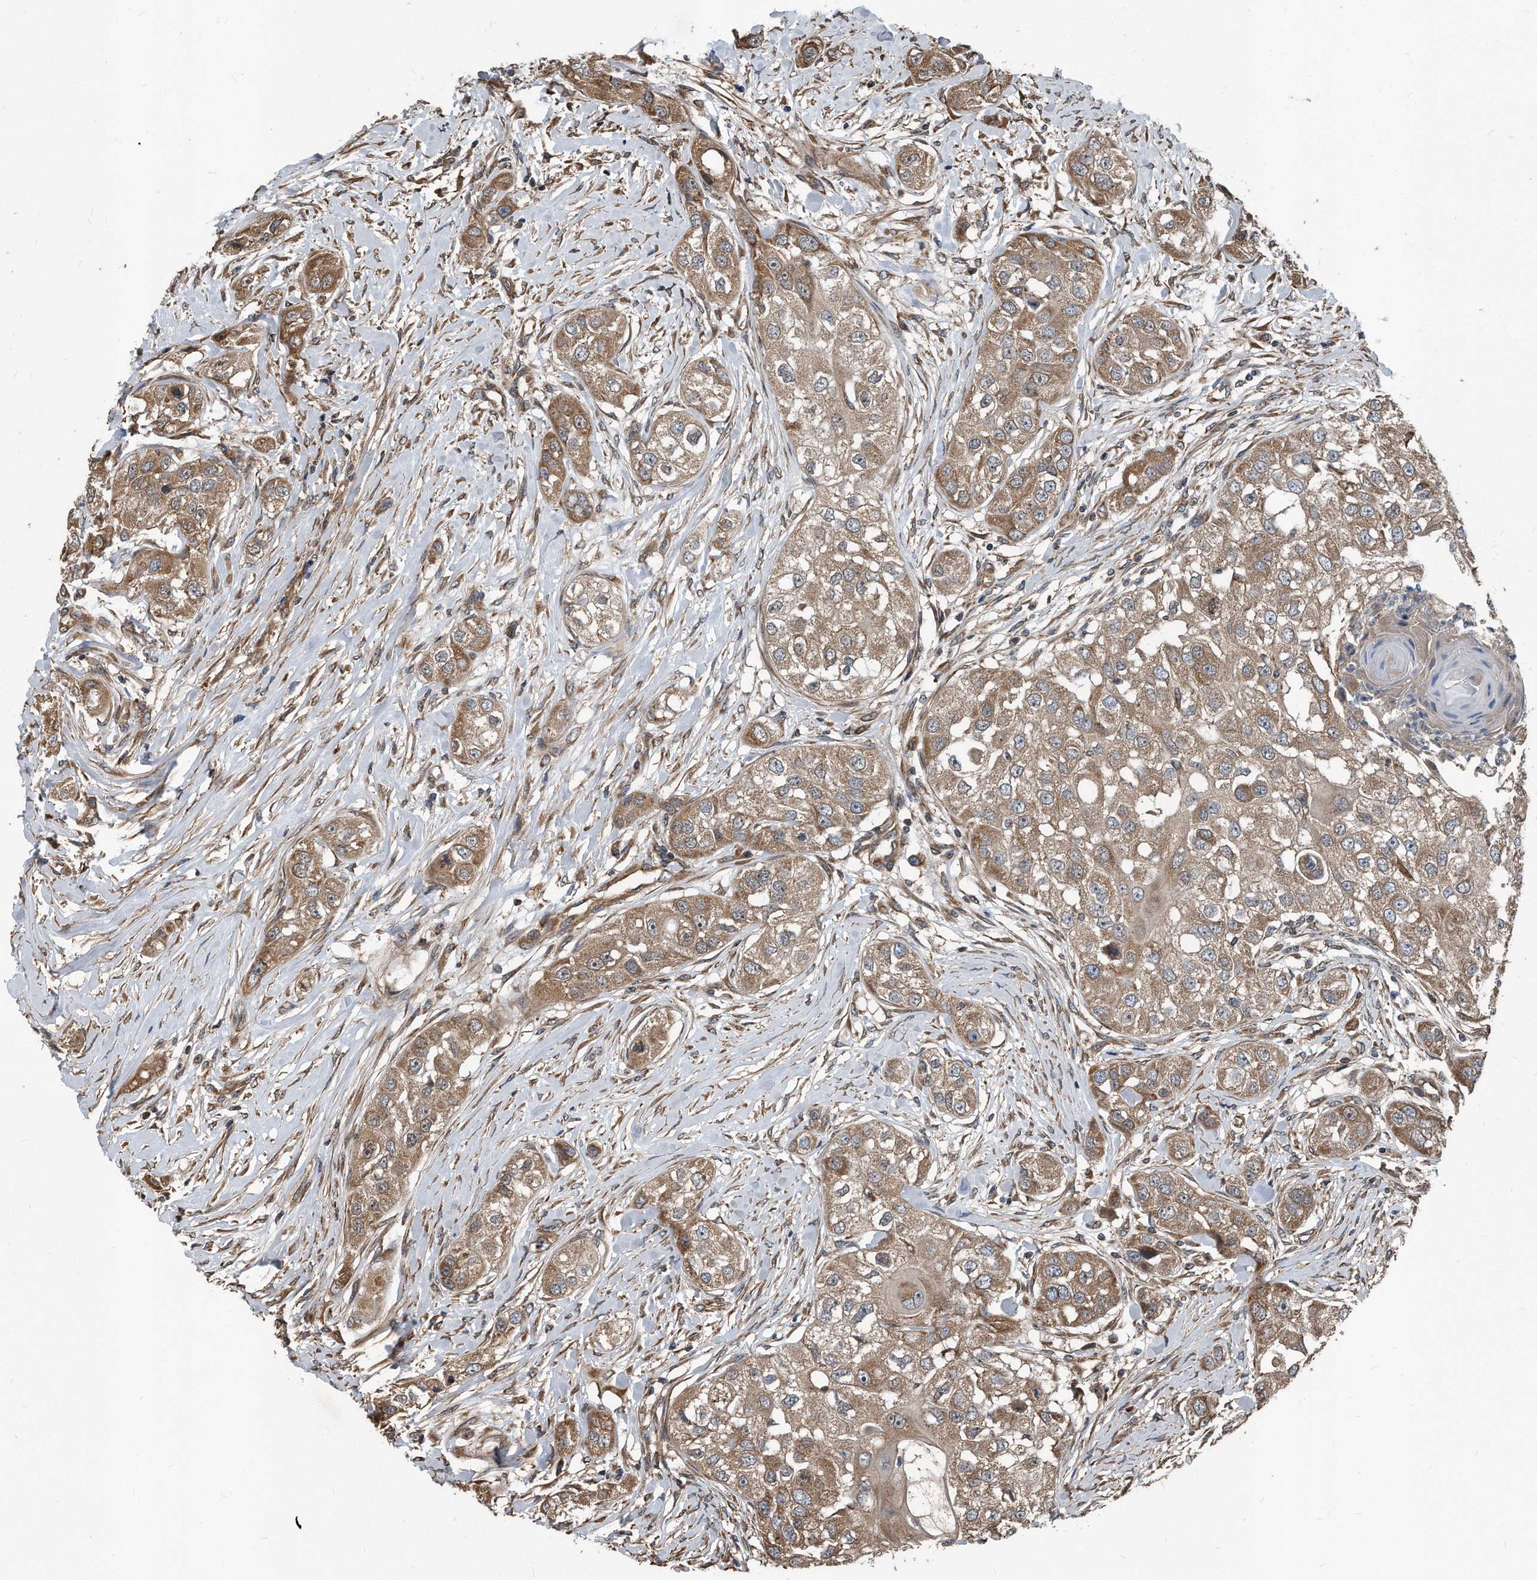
{"staining": {"intensity": "moderate", "quantity": ">75%", "location": "cytoplasmic/membranous"}, "tissue": "head and neck cancer", "cell_type": "Tumor cells", "image_type": "cancer", "snomed": [{"axis": "morphology", "description": "Normal tissue, NOS"}, {"axis": "morphology", "description": "Squamous cell carcinoma, NOS"}, {"axis": "topography", "description": "Skeletal muscle"}, {"axis": "topography", "description": "Head-Neck"}], "caption": "Immunohistochemical staining of head and neck cancer (squamous cell carcinoma) reveals medium levels of moderate cytoplasmic/membranous staining in approximately >75% of tumor cells. (Stains: DAB in brown, nuclei in blue, Microscopy: brightfield microscopy at high magnification).", "gene": "FAM136A", "patient": {"sex": "male", "age": 51}}